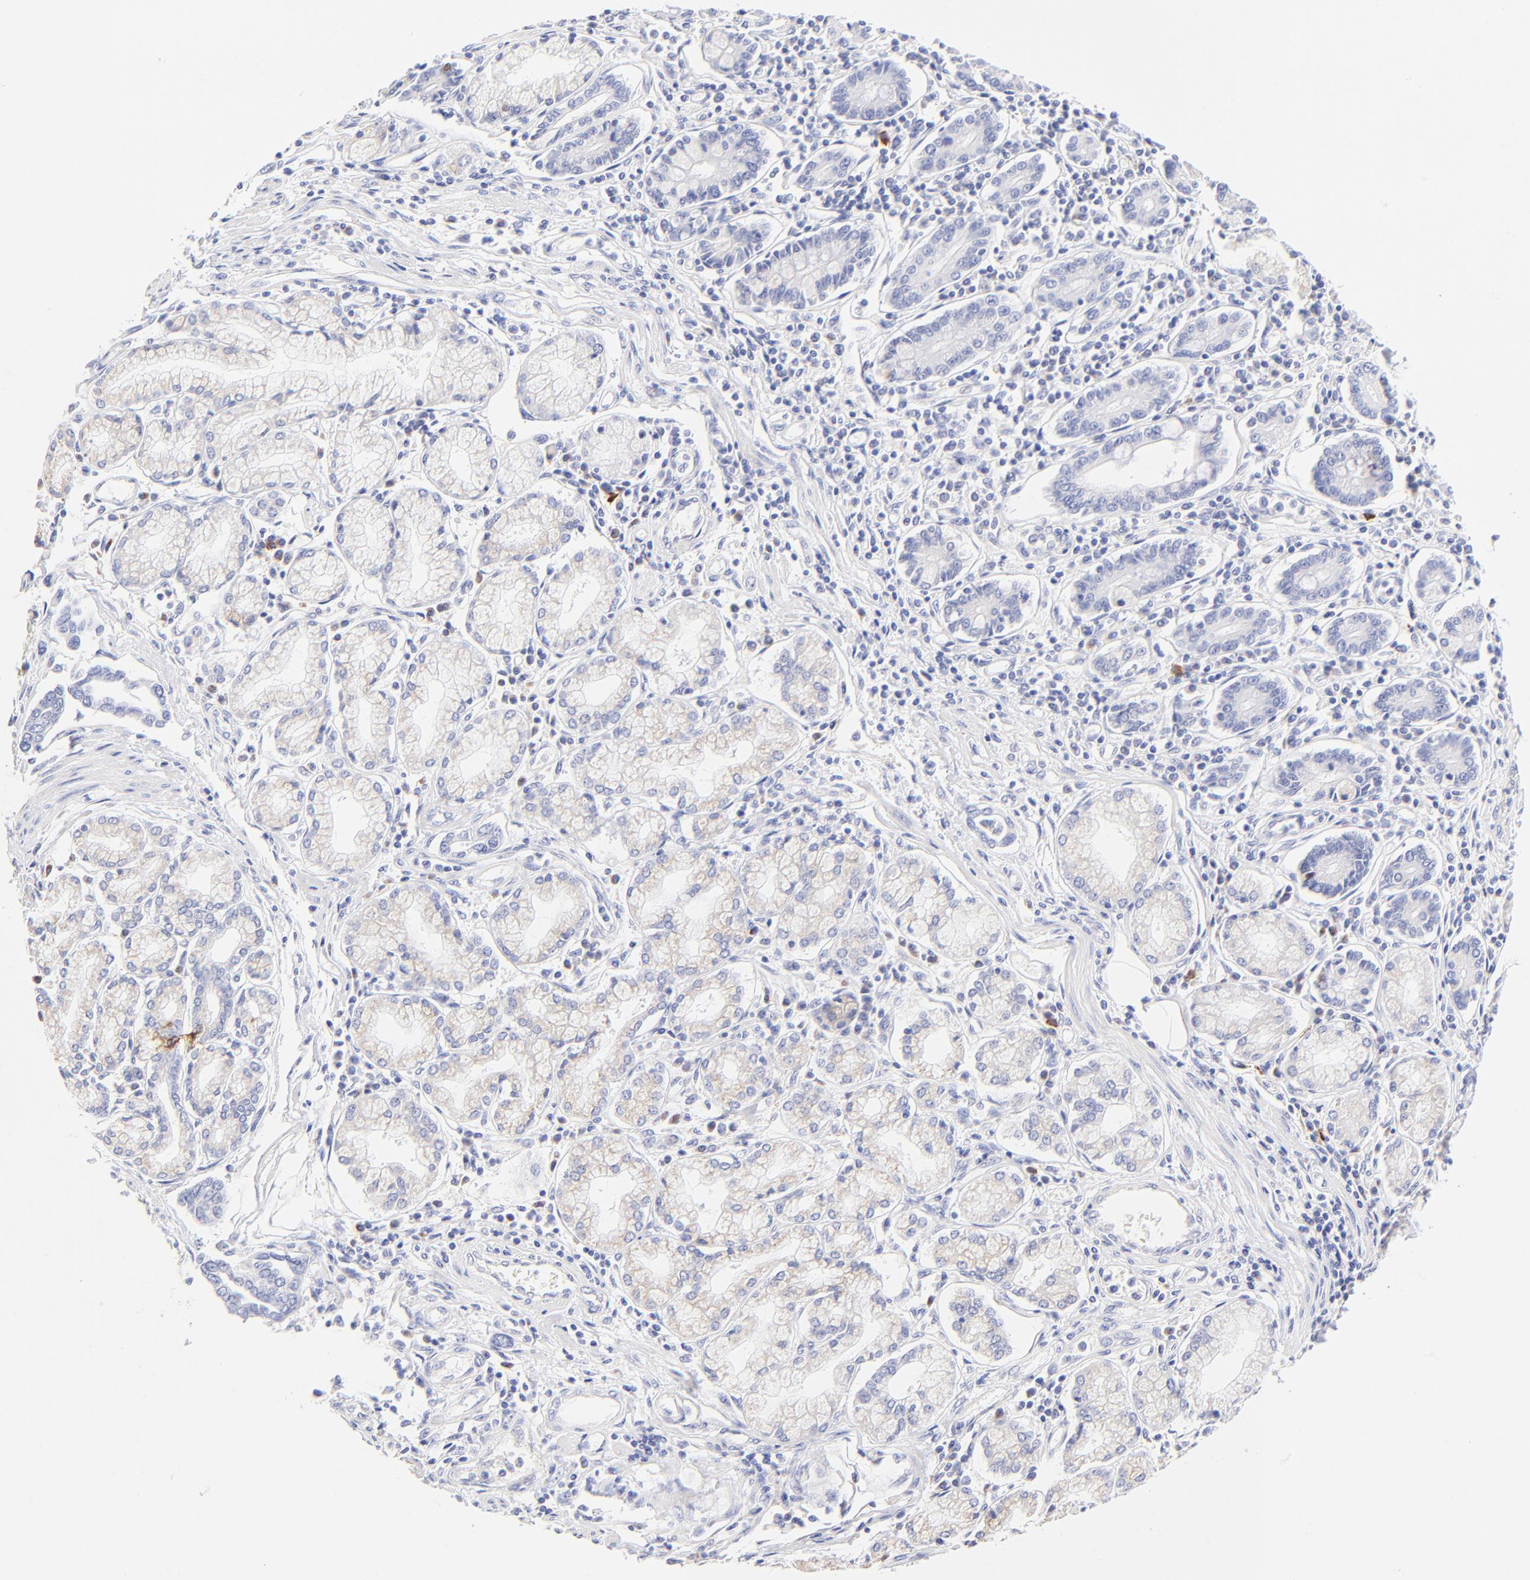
{"staining": {"intensity": "negative", "quantity": "none", "location": "none"}, "tissue": "pancreatic cancer", "cell_type": "Tumor cells", "image_type": "cancer", "snomed": [{"axis": "morphology", "description": "Adenocarcinoma, NOS"}, {"axis": "topography", "description": "Pancreas"}], "caption": "Pancreatic cancer was stained to show a protein in brown. There is no significant staining in tumor cells. (DAB immunohistochemistry with hematoxylin counter stain).", "gene": "ASB9", "patient": {"sex": "female", "age": 57}}